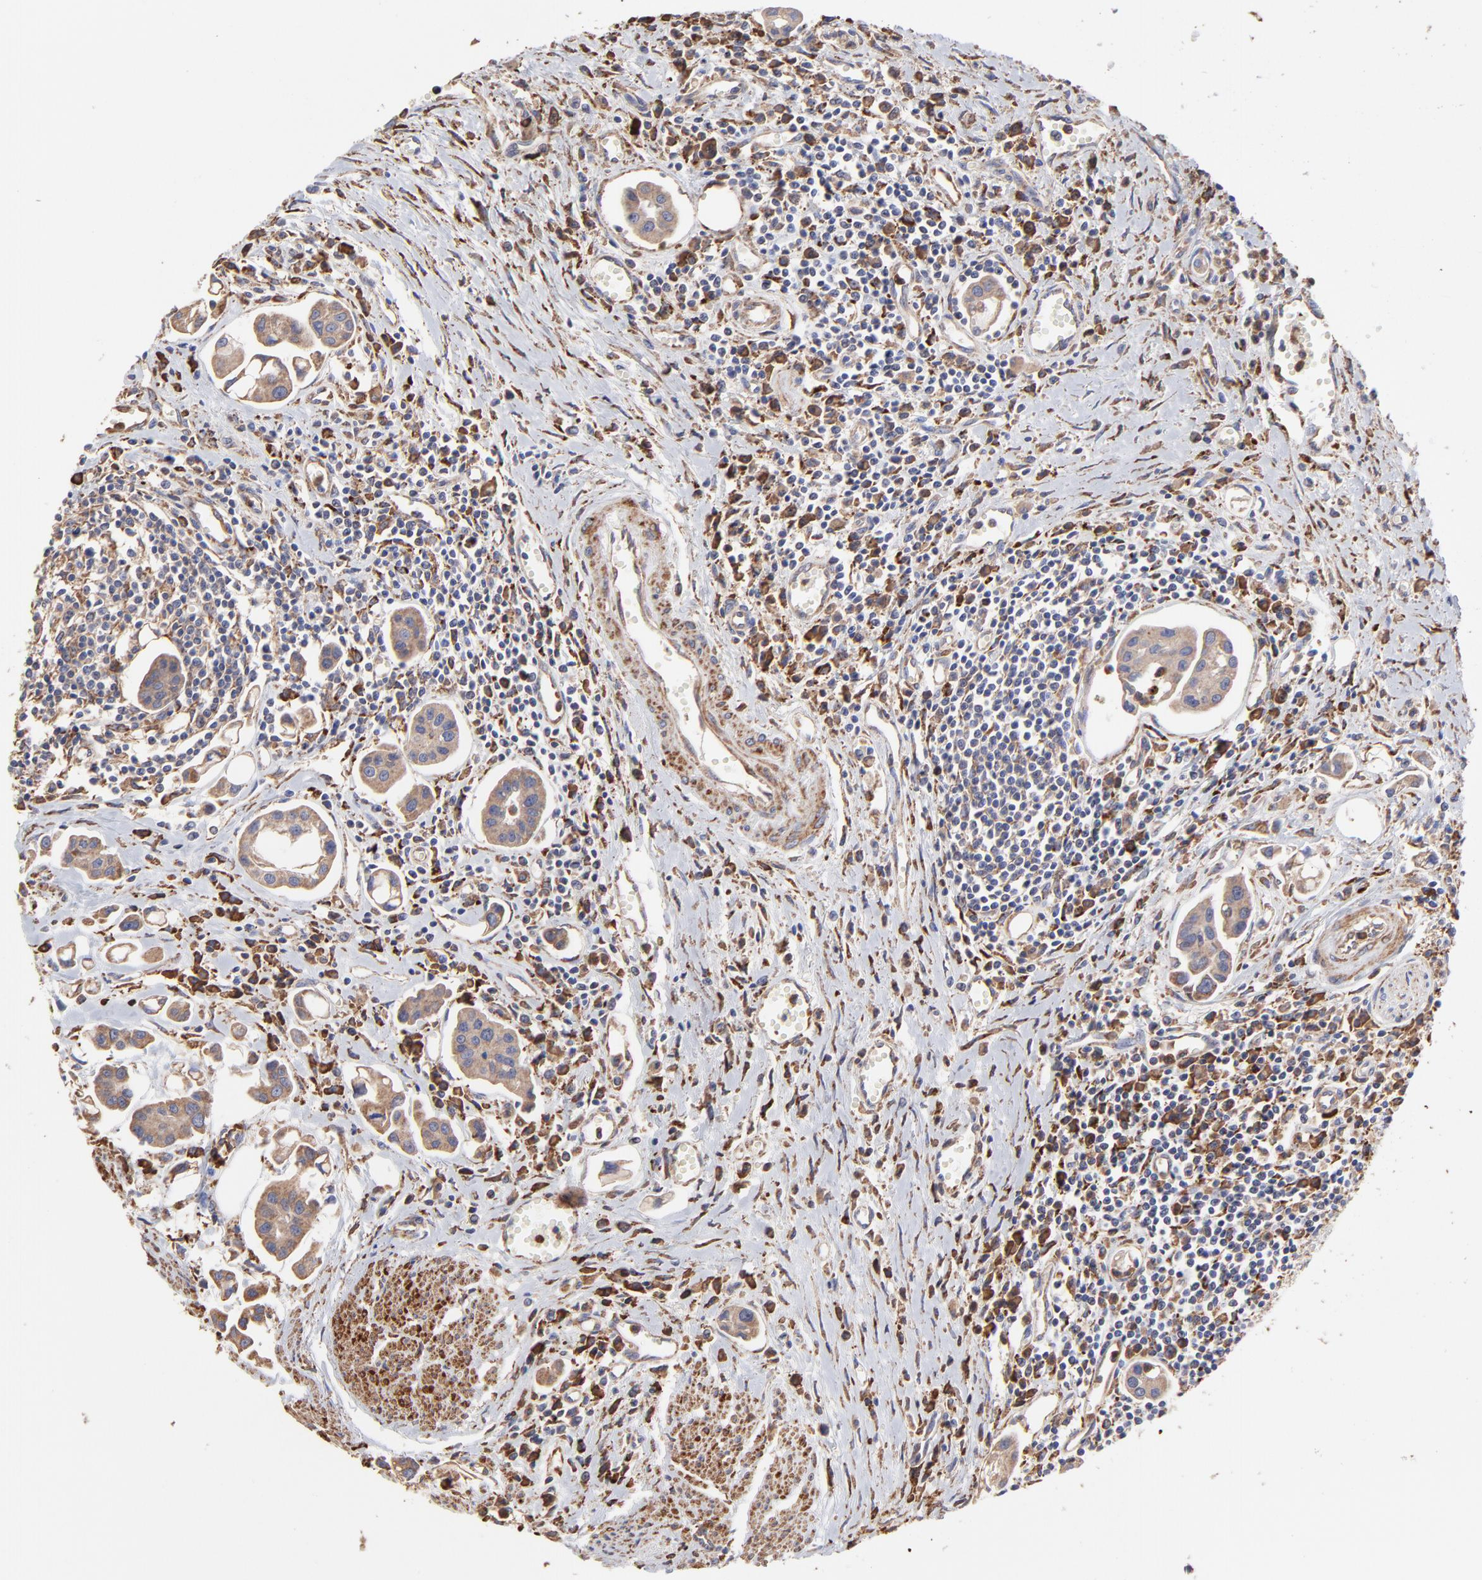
{"staining": {"intensity": "moderate", "quantity": ">75%", "location": "cytoplasmic/membranous"}, "tissue": "urothelial cancer", "cell_type": "Tumor cells", "image_type": "cancer", "snomed": [{"axis": "morphology", "description": "Urothelial carcinoma, High grade"}, {"axis": "topography", "description": "Urinary bladder"}], "caption": "The immunohistochemical stain labels moderate cytoplasmic/membranous expression in tumor cells of urothelial cancer tissue. The protein is shown in brown color, while the nuclei are stained blue.", "gene": "PFKM", "patient": {"sex": "male", "age": 66}}